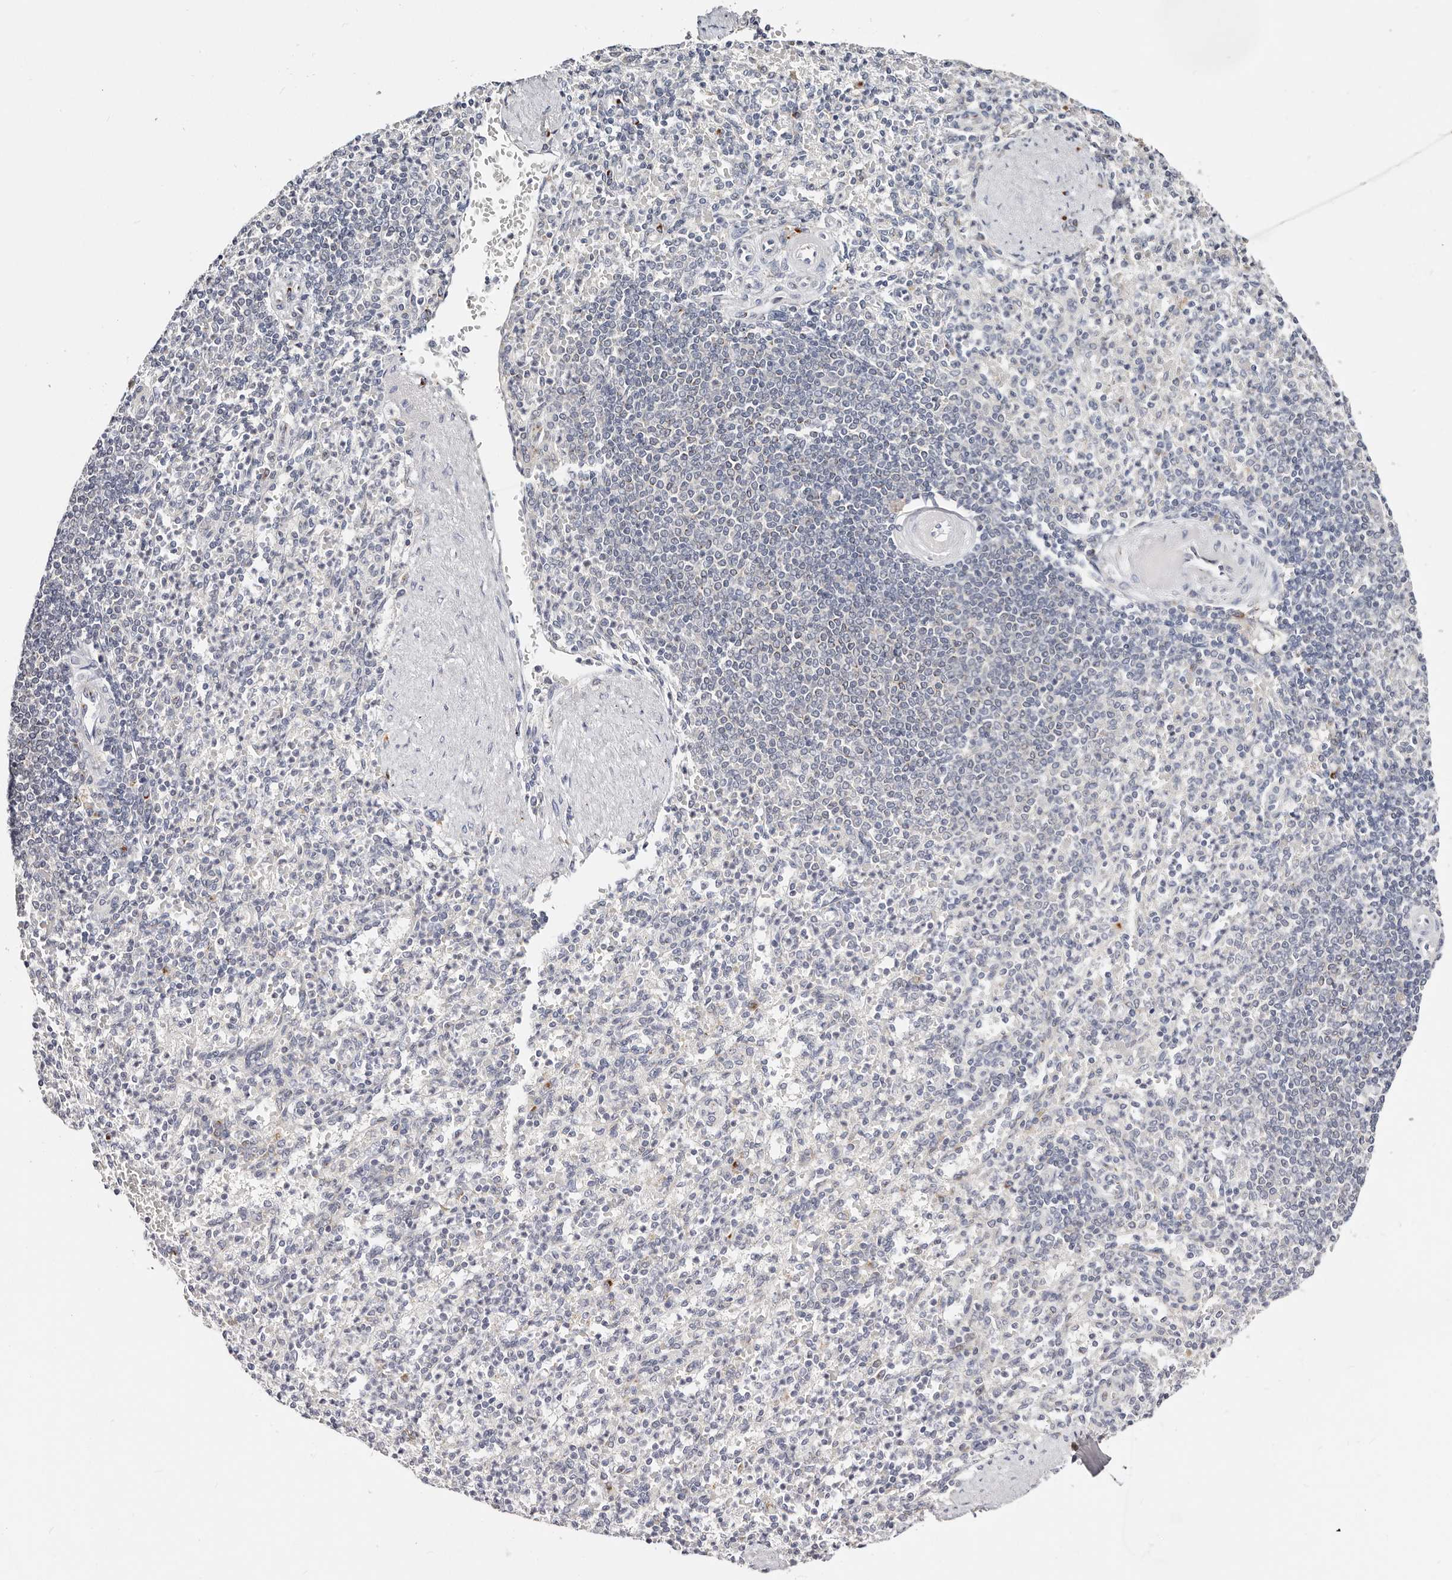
{"staining": {"intensity": "negative", "quantity": "none", "location": "none"}, "tissue": "spleen", "cell_type": "Cells in red pulp", "image_type": "normal", "snomed": [{"axis": "morphology", "description": "Normal tissue, NOS"}, {"axis": "topography", "description": "Spleen"}], "caption": "Immunohistochemistry (IHC) of benign spleen demonstrates no positivity in cells in red pulp.", "gene": "VIPAS39", "patient": {"sex": "female", "age": 74}}